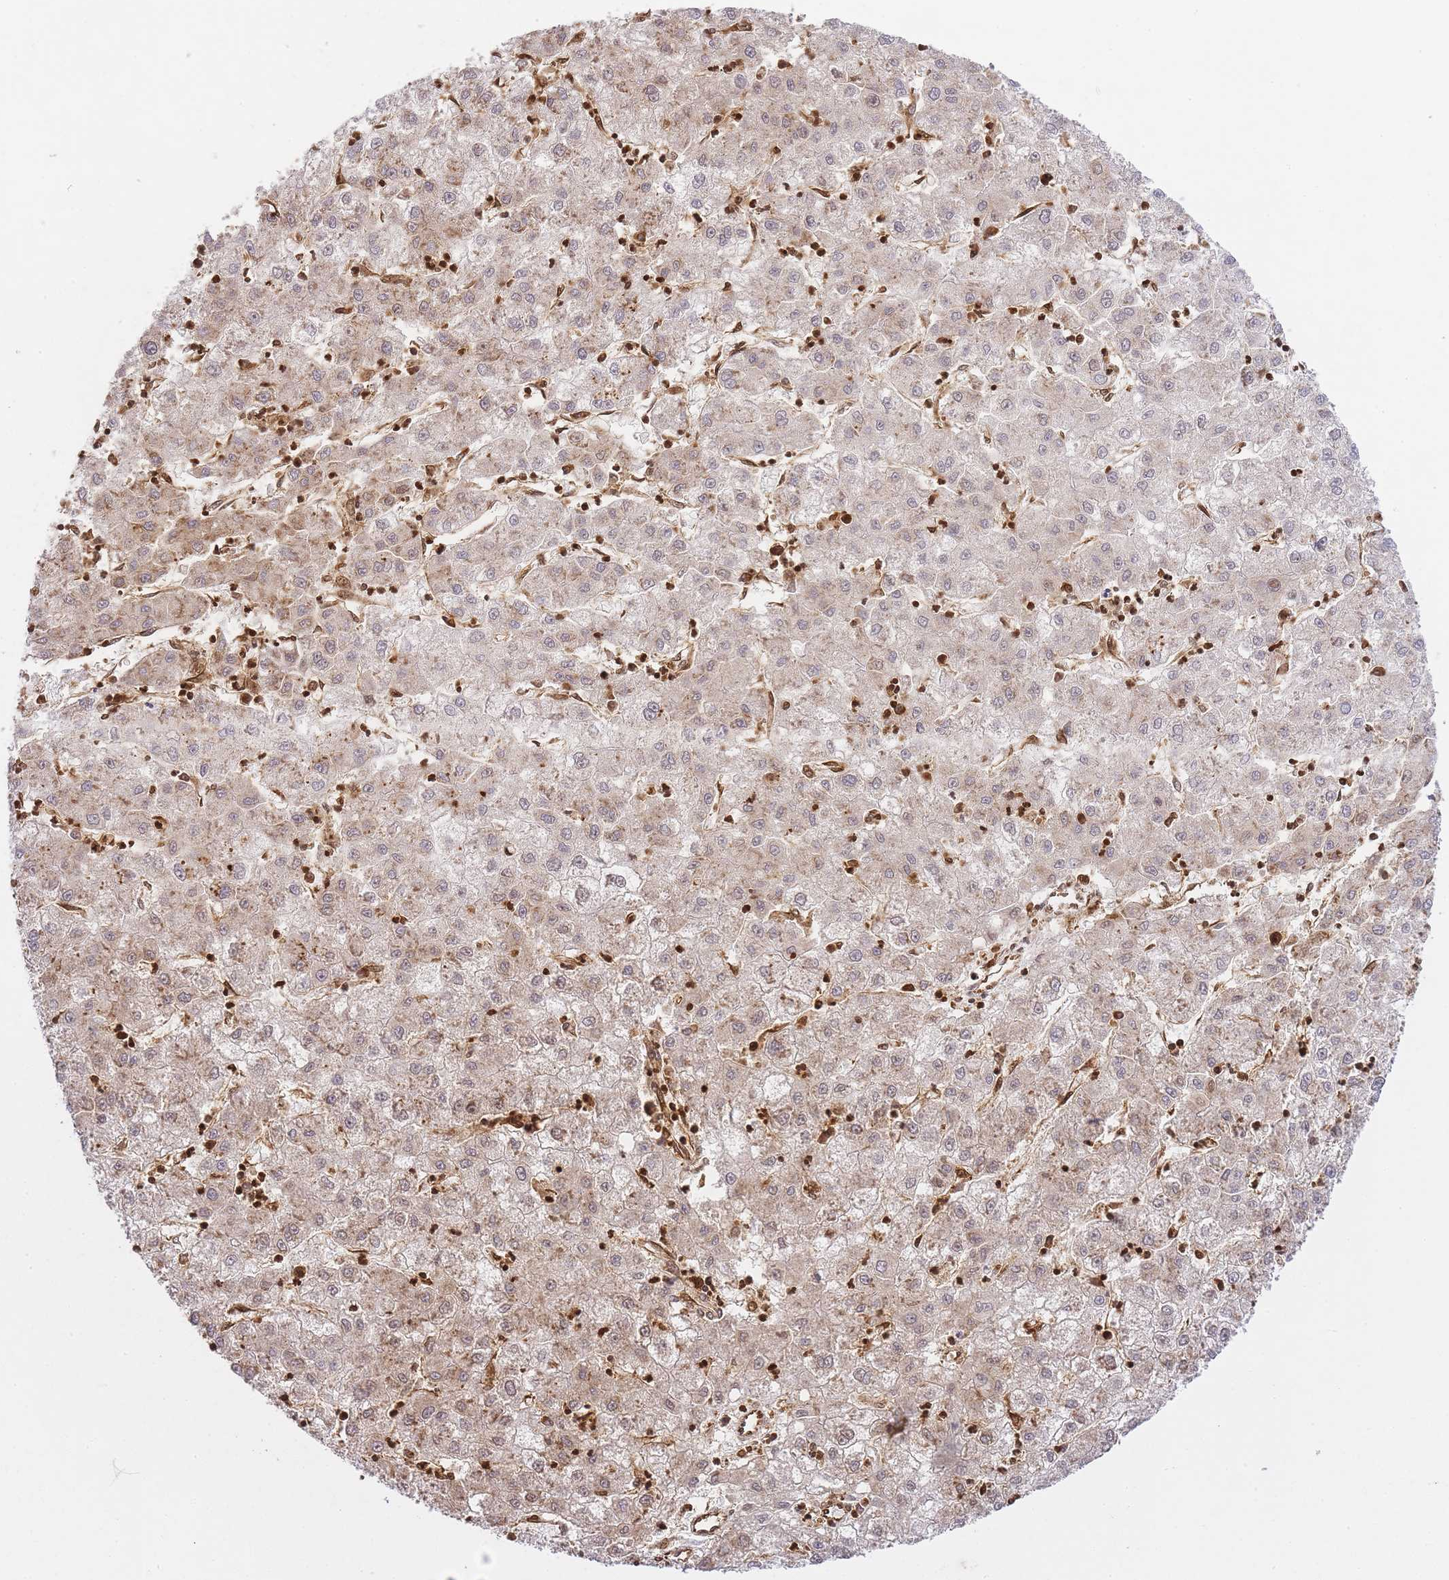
{"staining": {"intensity": "weak", "quantity": ">75%", "location": "cytoplasmic/membranous"}, "tissue": "liver cancer", "cell_type": "Tumor cells", "image_type": "cancer", "snomed": [{"axis": "morphology", "description": "Carcinoma, Hepatocellular, NOS"}, {"axis": "topography", "description": "Liver"}], "caption": "The histopathology image displays immunohistochemical staining of liver cancer (hepatocellular carcinoma). There is weak cytoplasmic/membranous positivity is present in approximately >75% of tumor cells.", "gene": "MSN", "patient": {"sex": "male", "age": 72}}